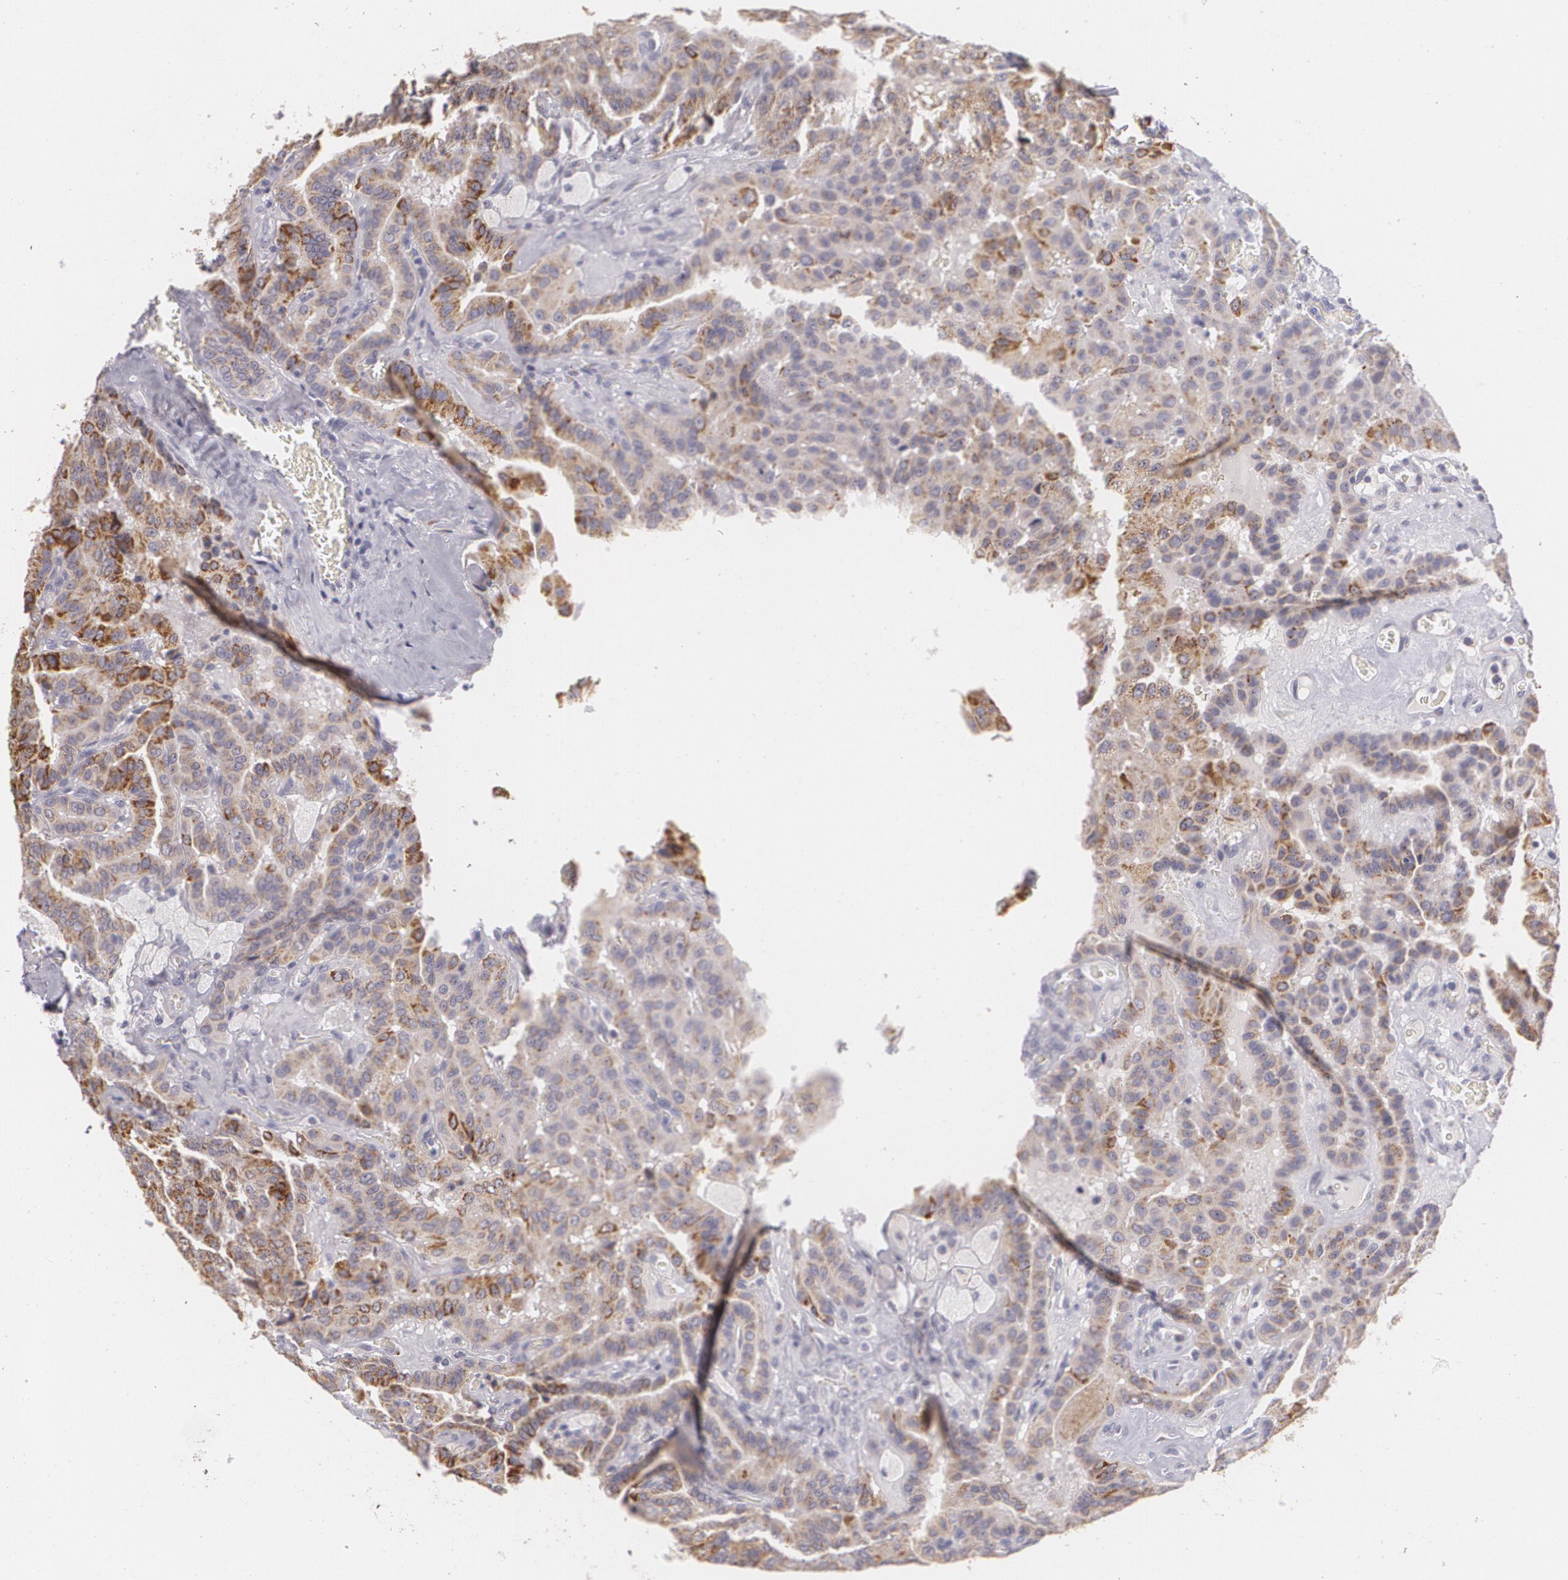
{"staining": {"intensity": "moderate", "quantity": "<25%", "location": "cytoplasmic/membranous"}, "tissue": "thyroid cancer", "cell_type": "Tumor cells", "image_type": "cancer", "snomed": [{"axis": "morphology", "description": "Papillary adenocarcinoma, NOS"}, {"axis": "topography", "description": "Thyroid gland"}], "caption": "Immunohistochemistry (IHC) (DAB) staining of human thyroid cancer exhibits moderate cytoplasmic/membranous protein staining in about <25% of tumor cells.", "gene": "CILK1", "patient": {"sex": "male", "age": 87}}